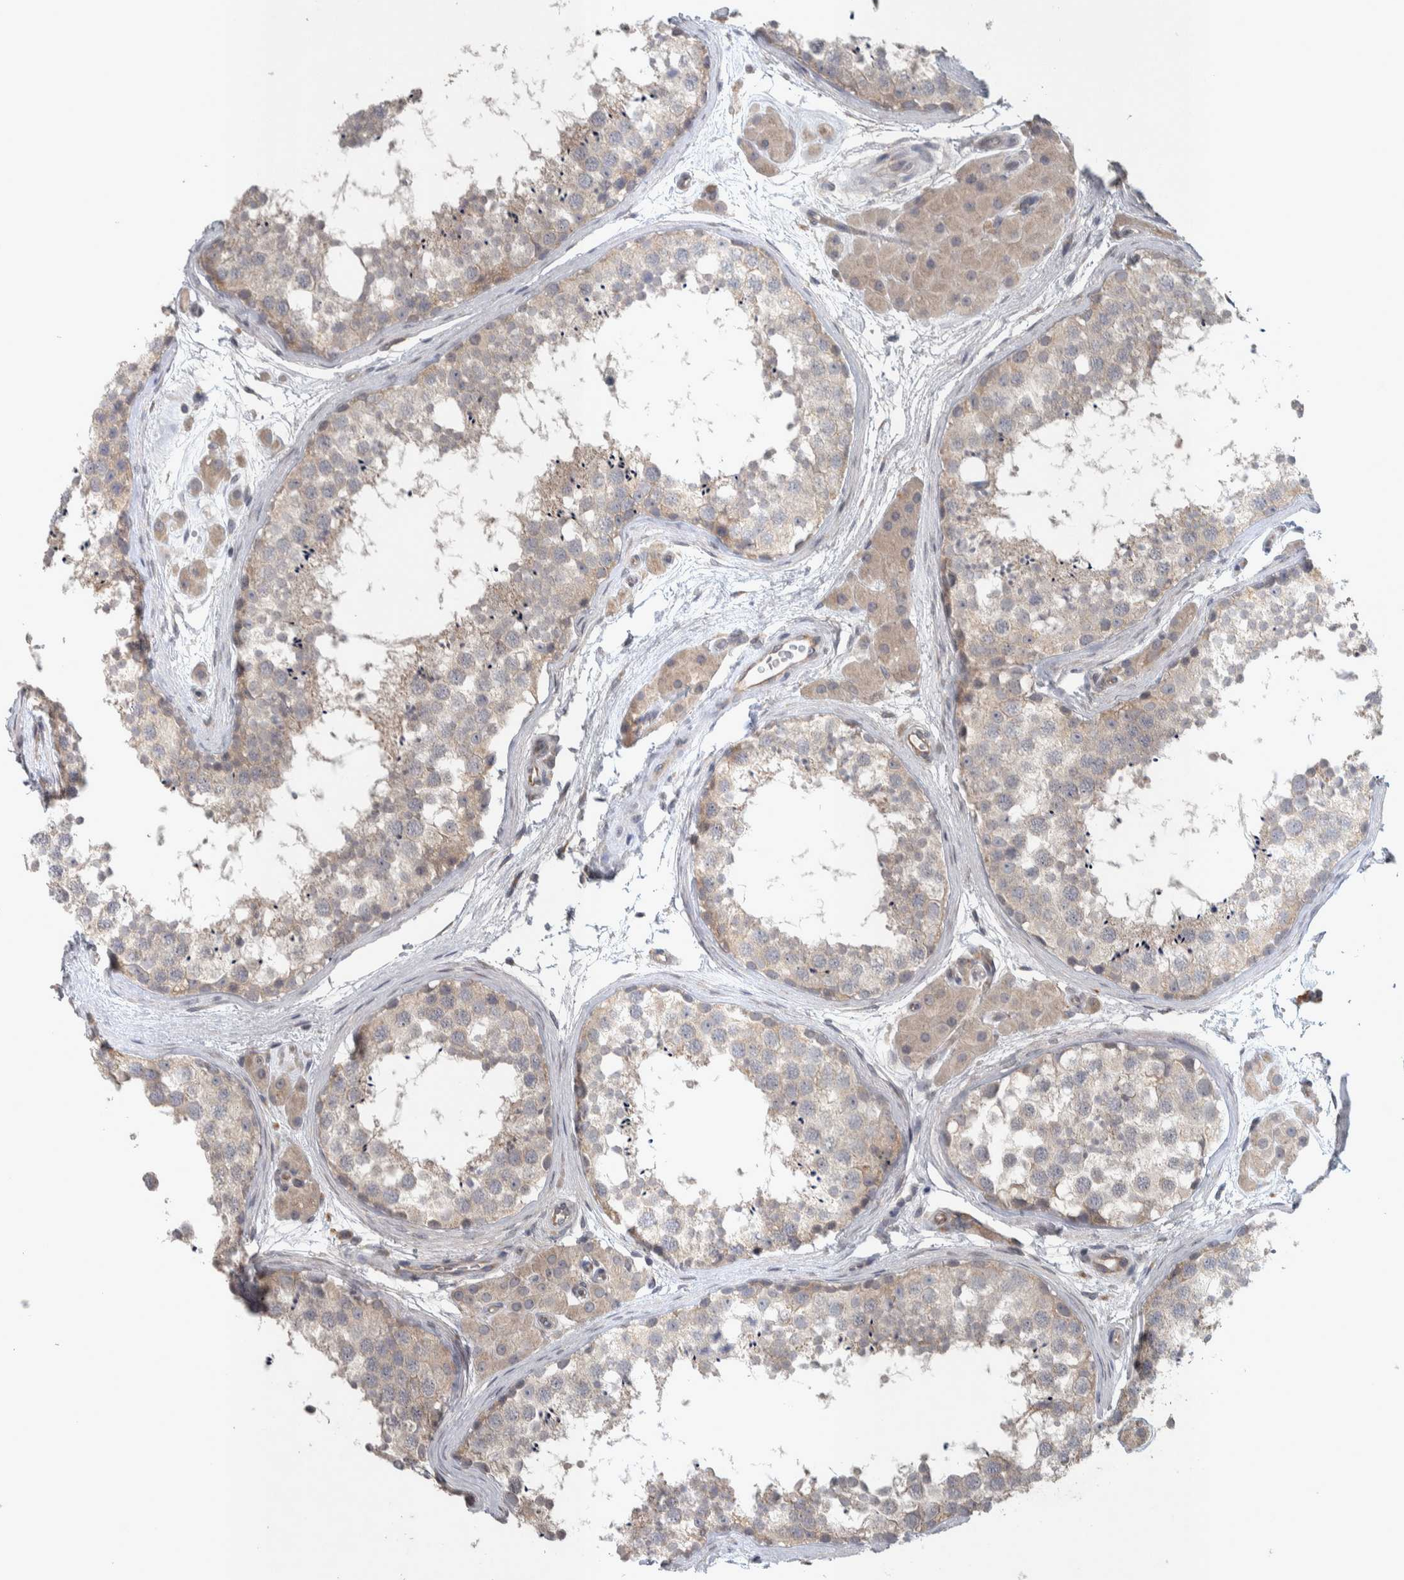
{"staining": {"intensity": "weak", "quantity": ">75%", "location": "cytoplasmic/membranous"}, "tissue": "testis", "cell_type": "Cells in seminiferous ducts", "image_type": "normal", "snomed": [{"axis": "morphology", "description": "Normal tissue, NOS"}, {"axis": "topography", "description": "Testis"}], "caption": "Immunohistochemistry (IHC) of normal human testis exhibits low levels of weak cytoplasmic/membranous positivity in about >75% of cells in seminiferous ducts.", "gene": "SRP68", "patient": {"sex": "male", "age": 56}}